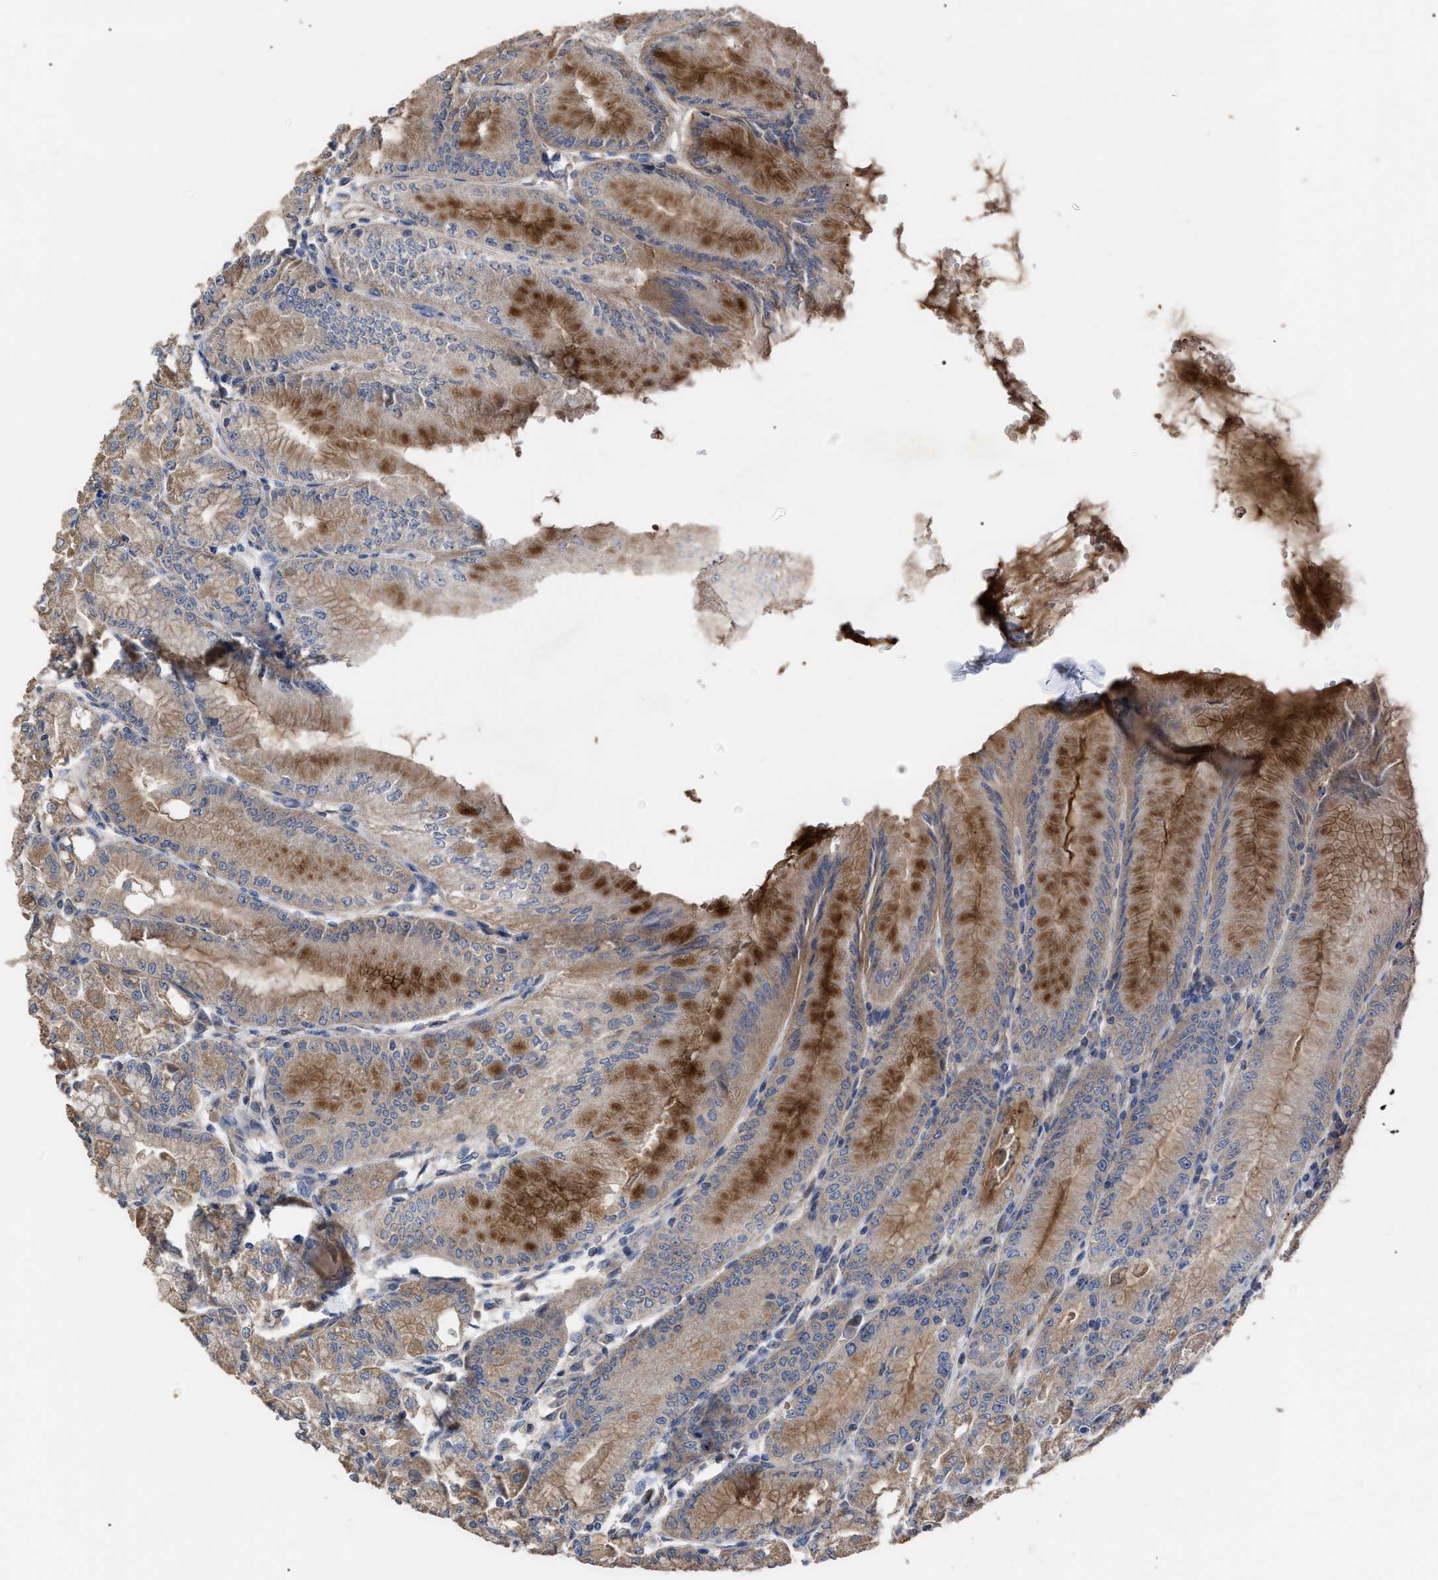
{"staining": {"intensity": "moderate", "quantity": ">75%", "location": "cytoplasmic/membranous"}, "tissue": "stomach", "cell_type": "Glandular cells", "image_type": "normal", "snomed": [{"axis": "morphology", "description": "Normal tissue, NOS"}, {"axis": "topography", "description": "Stomach, lower"}], "caption": "Brown immunohistochemical staining in unremarkable human stomach shows moderate cytoplasmic/membranous expression in about >75% of glandular cells. The protein of interest is shown in brown color, while the nuclei are stained blue.", "gene": "BTN2A1", "patient": {"sex": "male", "age": 71}}